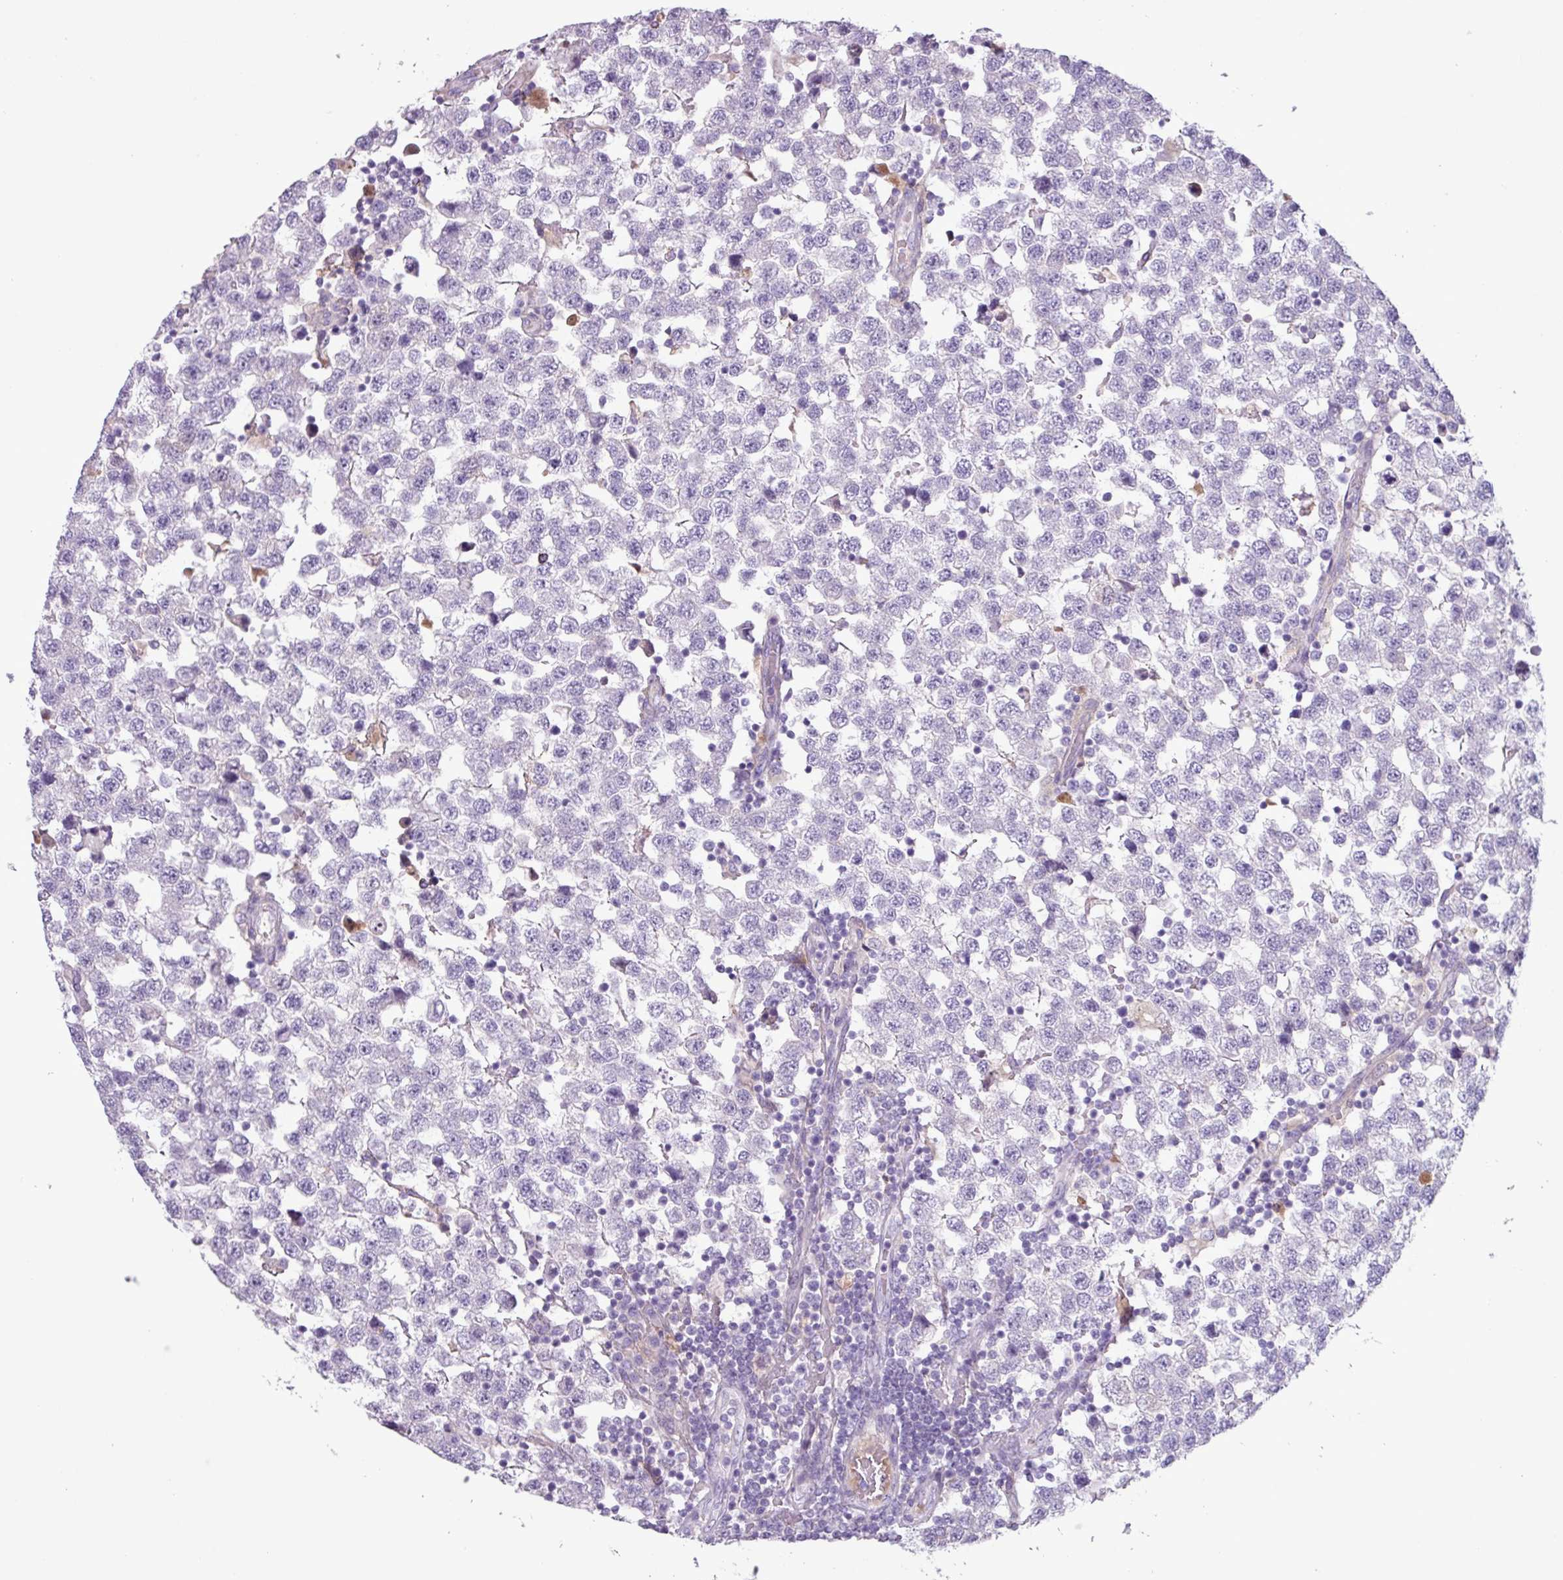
{"staining": {"intensity": "negative", "quantity": "none", "location": "none"}, "tissue": "testis cancer", "cell_type": "Tumor cells", "image_type": "cancer", "snomed": [{"axis": "morphology", "description": "Seminoma, NOS"}, {"axis": "topography", "description": "Testis"}], "caption": "Immunohistochemical staining of seminoma (testis) shows no significant staining in tumor cells. The staining was performed using DAB (3,3'-diaminobenzidine) to visualize the protein expression in brown, while the nuclei were stained in blue with hematoxylin (Magnification: 20x).", "gene": "C4B", "patient": {"sex": "male", "age": 34}}